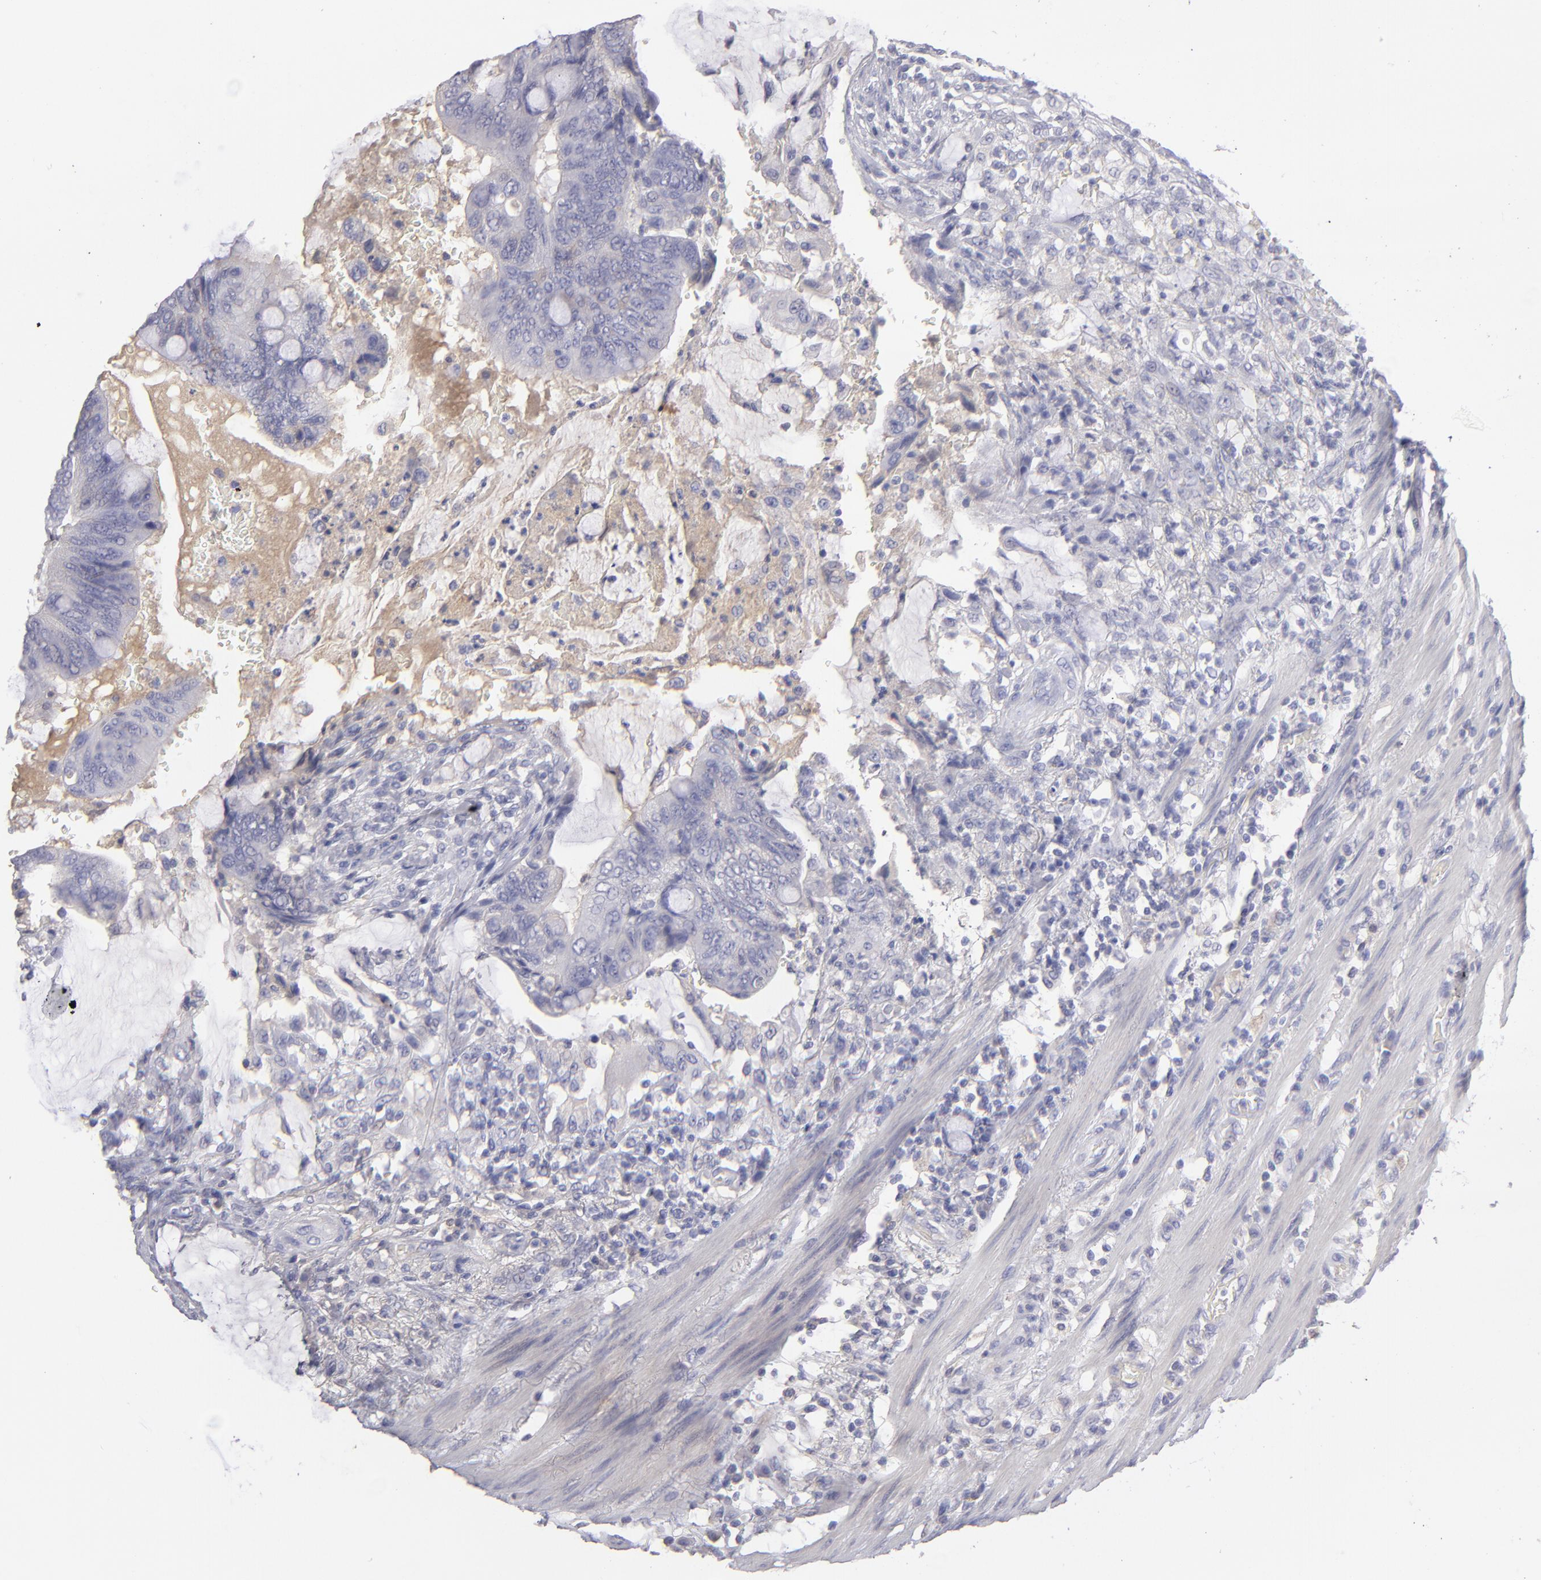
{"staining": {"intensity": "negative", "quantity": "none", "location": "none"}, "tissue": "colorectal cancer", "cell_type": "Tumor cells", "image_type": "cancer", "snomed": [{"axis": "morphology", "description": "Normal tissue, NOS"}, {"axis": "morphology", "description": "Adenocarcinoma, NOS"}, {"axis": "topography", "description": "Rectum"}], "caption": "Micrograph shows no significant protein positivity in tumor cells of colorectal adenocarcinoma.", "gene": "ABCC4", "patient": {"sex": "male", "age": 92}}